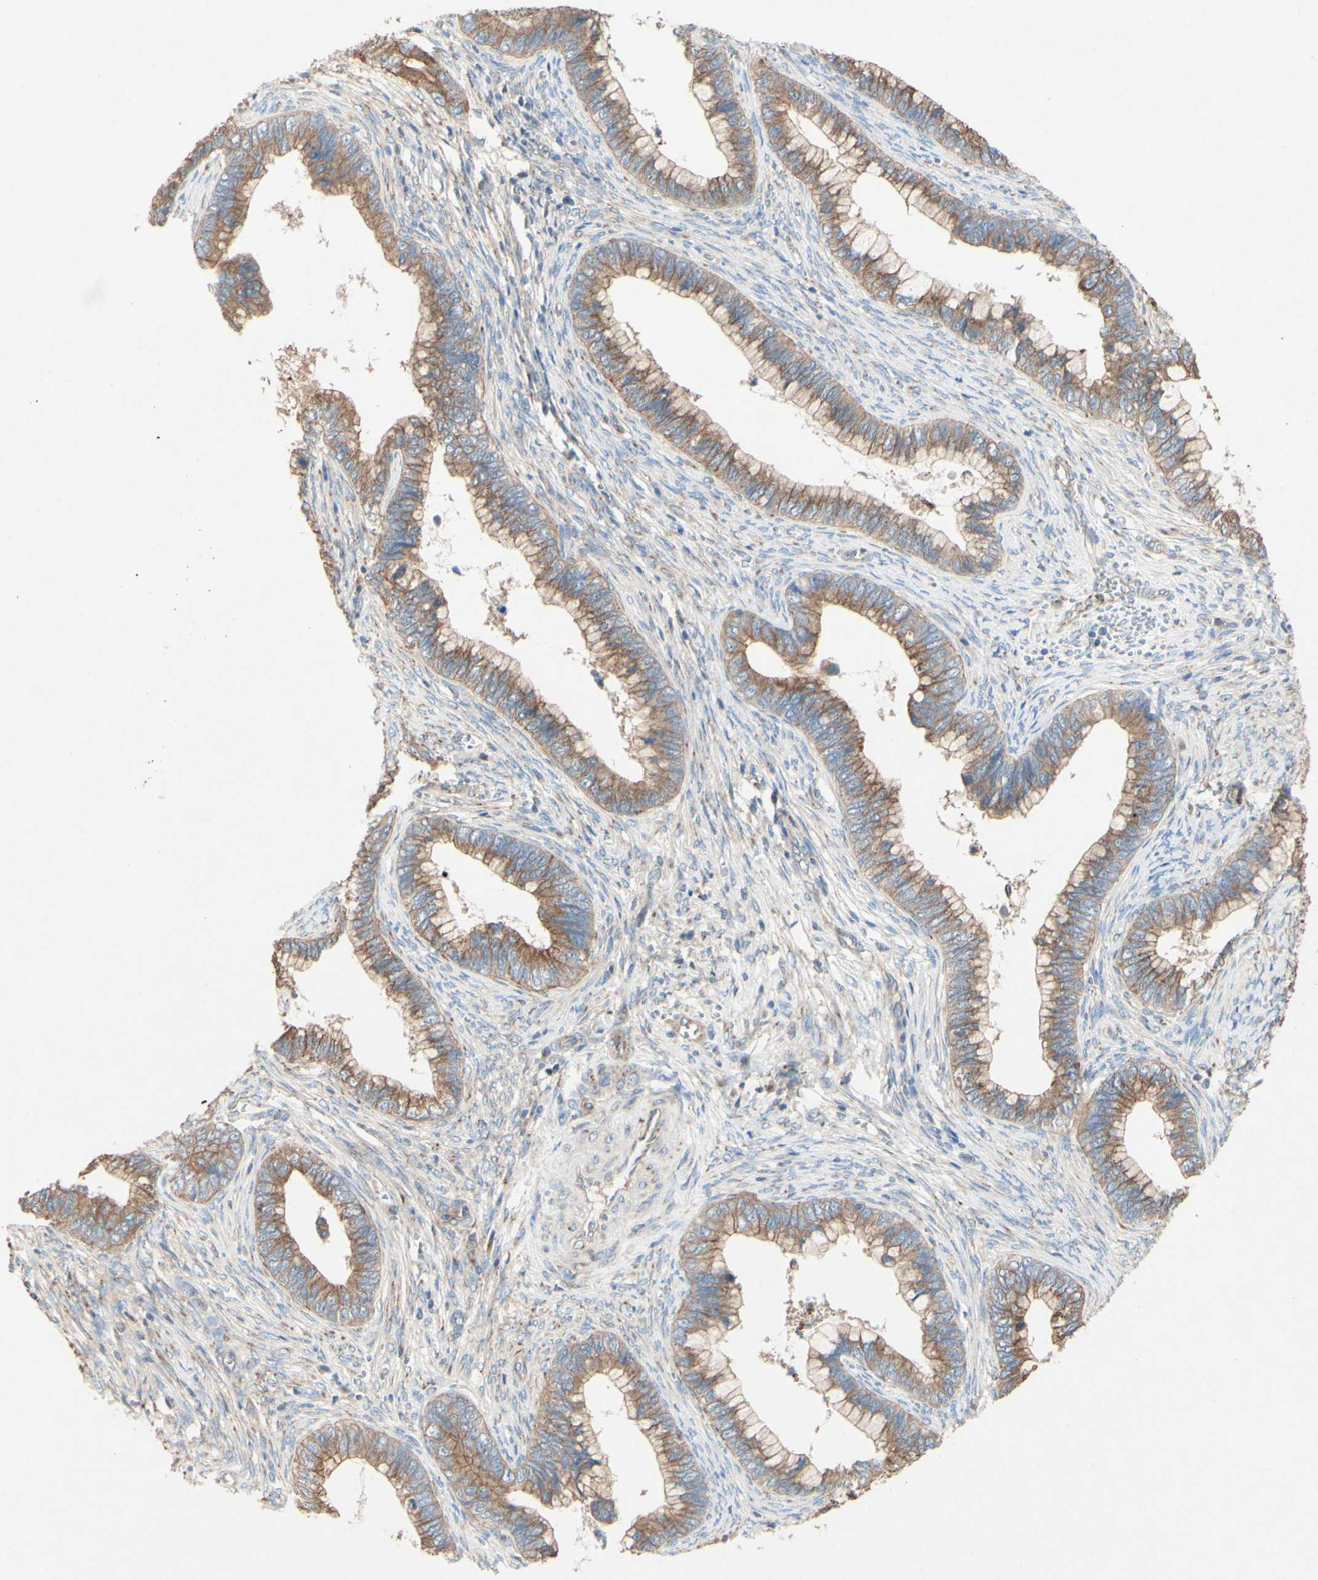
{"staining": {"intensity": "moderate", "quantity": ">75%", "location": "cytoplasmic/membranous"}, "tissue": "cervical cancer", "cell_type": "Tumor cells", "image_type": "cancer", "snomed": [{"axis": "morphology", "description": "Adenocarcinoma, NOS"}, {"axis": "topography", "description": "Cervix"}], "caption": "Moderate cytoplasmic/membranous protein staining is present in about >75% of tumor cells in adenocarcinoma (cervical).", "gene": "MTM1", "patient": {"sex": "female", "age": 44}}